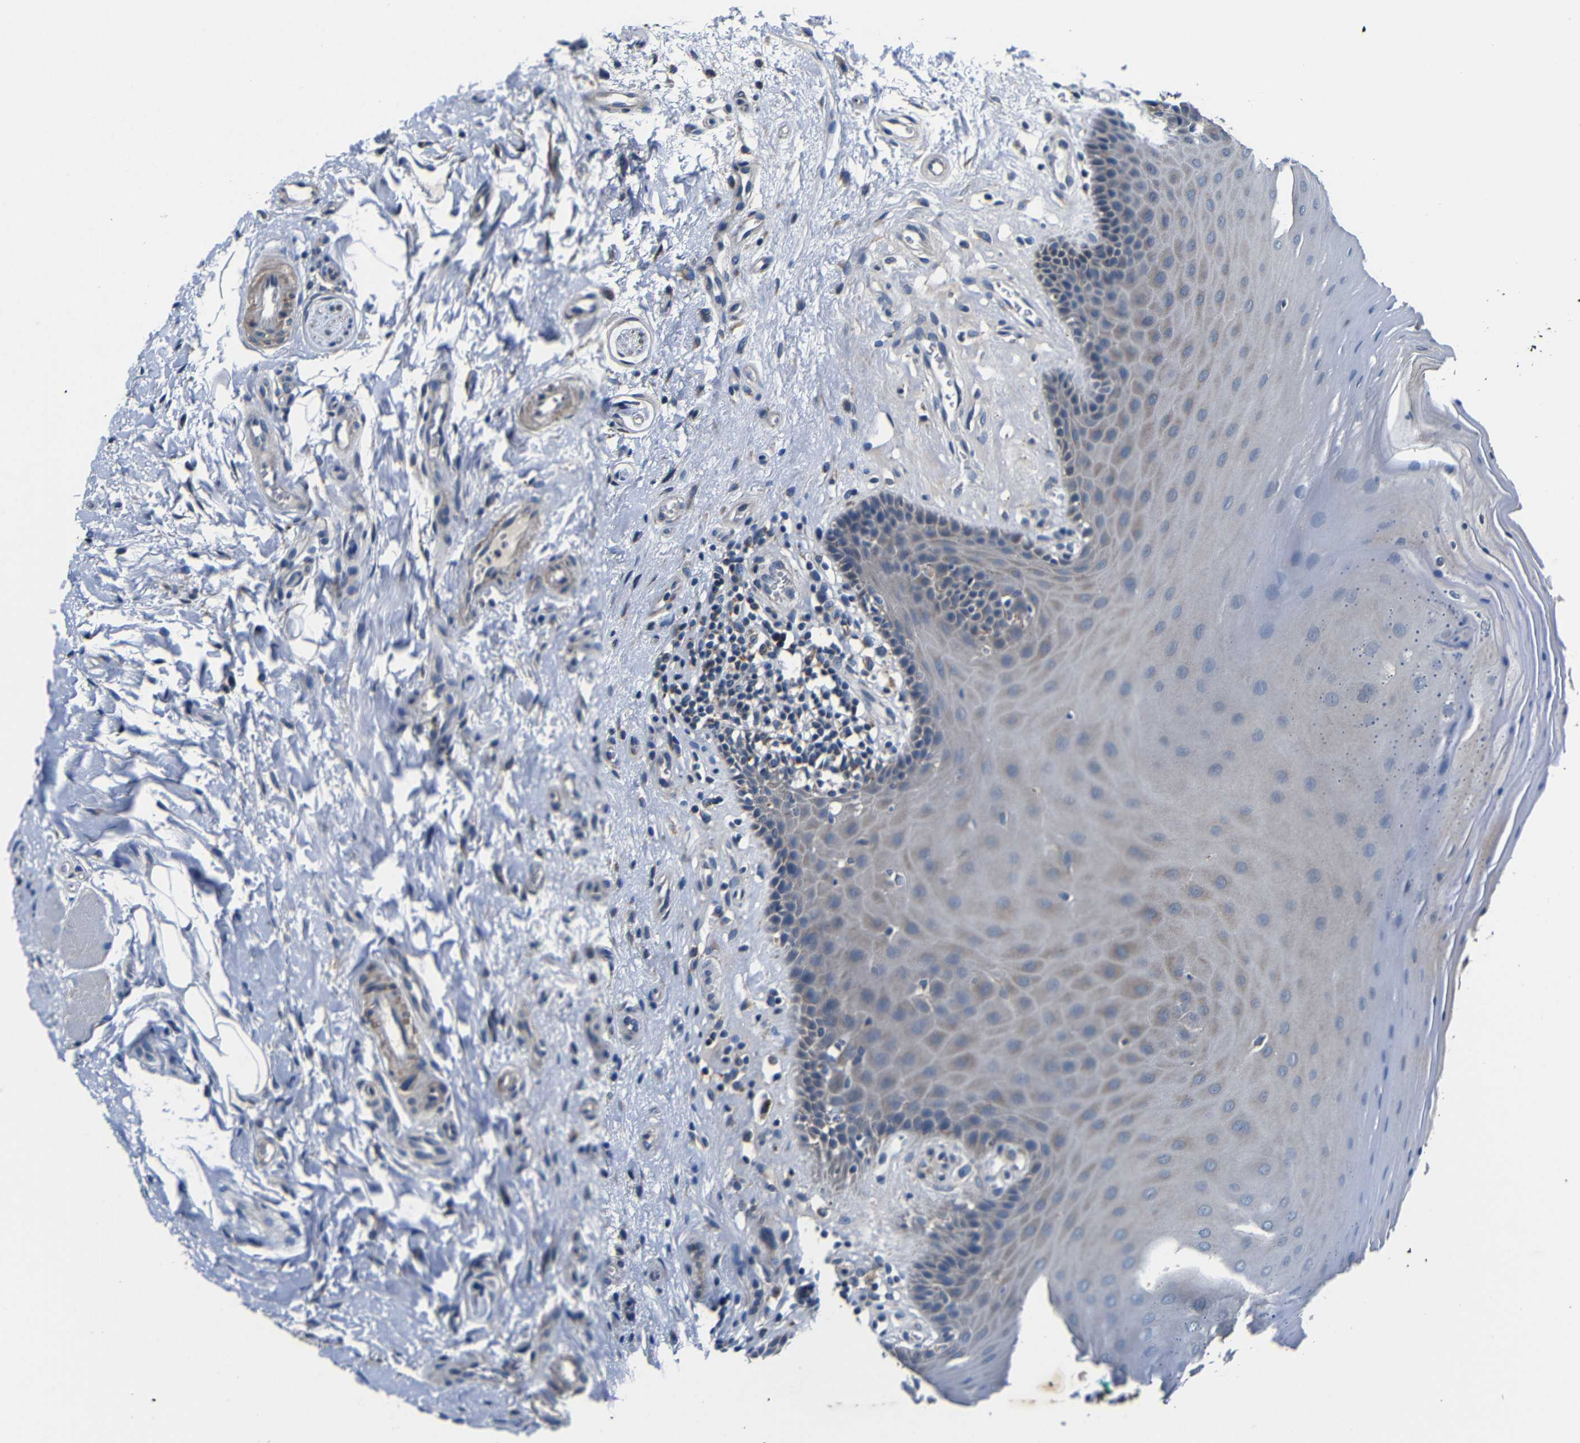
{"staining": {"intensity": "weak", "quantity": "25%-75%", "location": "cytoplasmic/membranous"}, "tissue": "oral mucosa", "cell_type": "Squamous epithelial cells", "image_type": "normal", "snomed": [{"axis": "morphology", "description": "Normal tissue, NOS"}, {"axis": "topography", "description": "Skeletal muscle"}, {"axis": "topography", "description": "Oral tissue"}], "caption": "The histopathology image reveals staining of benign oral mucosa, revealing weak cytoplasmic/membranous protein staining (brown color) within squamous epithelial cells. The staining is performed using DAB (3,3'-diaminobenzidine) brown chromogen to label protein expression. The nuclei are counter-stained blue using hematoxylin.", "gene": "FKBP14", "patient": {"sex": "male", "age": 58}}